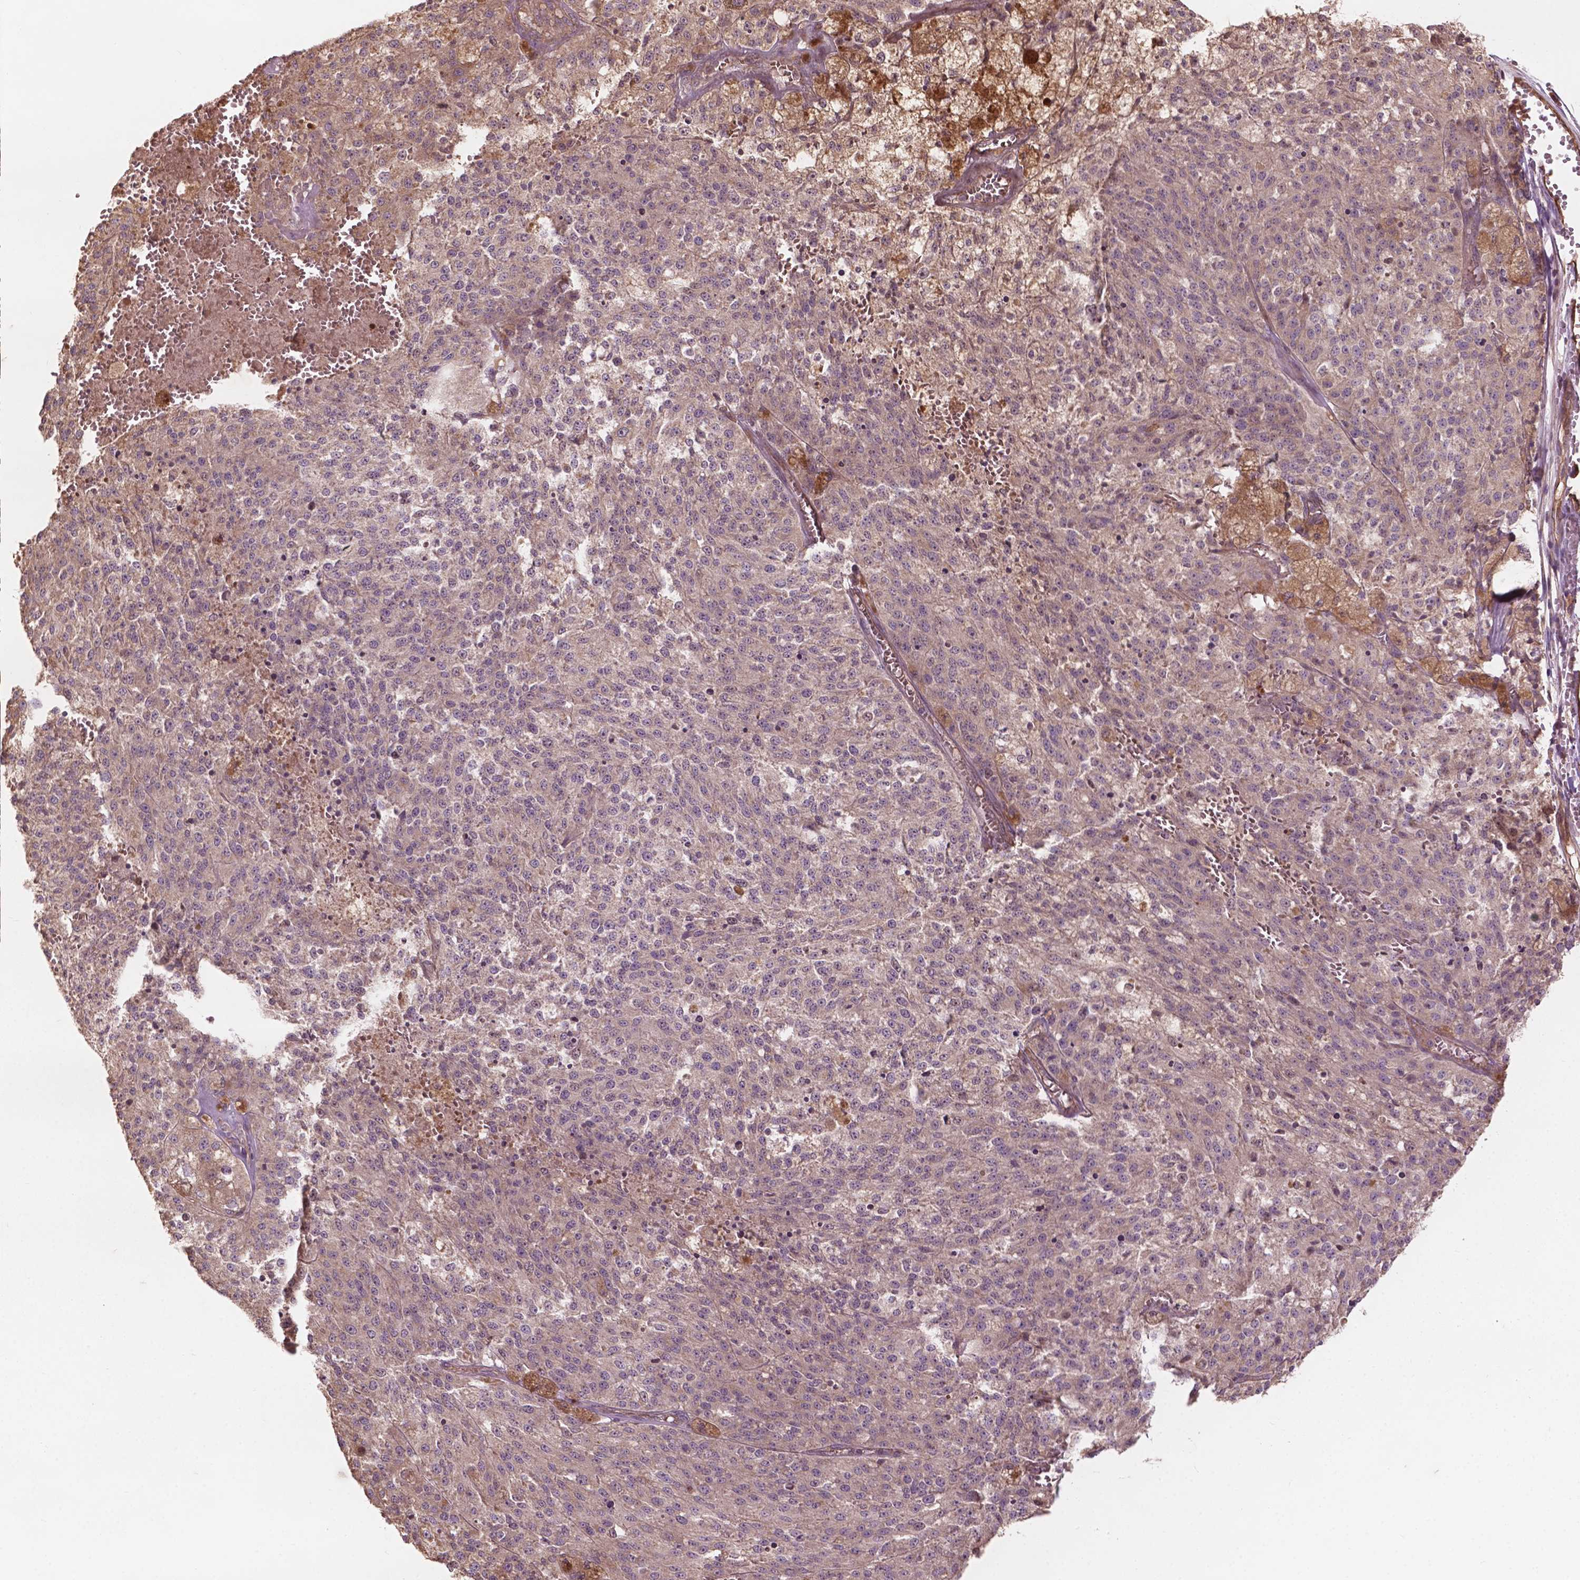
{"staining": {"intensity": "weak", "quantity": "25%-75%", "location": "cytoplasmic/membranous"}, "tissue": "melanoma", "cell_type": "Tumor cells", "image_type": "cancer", "snomed": [{"axis": "morphology", "description": "Malignant melanoma, Metastatic site"}, {"axis": "topography", "description": "Lymph node"}], "caption": "This is an image of immunohistochemistry (IHC) staining of malignant melanoma (metastatic site), which shows weak expression in the cytoplasmic/membranous of tumor cells.", "gene": "CDC42BPA", "patient": {"sex": "female", "age": 64}}